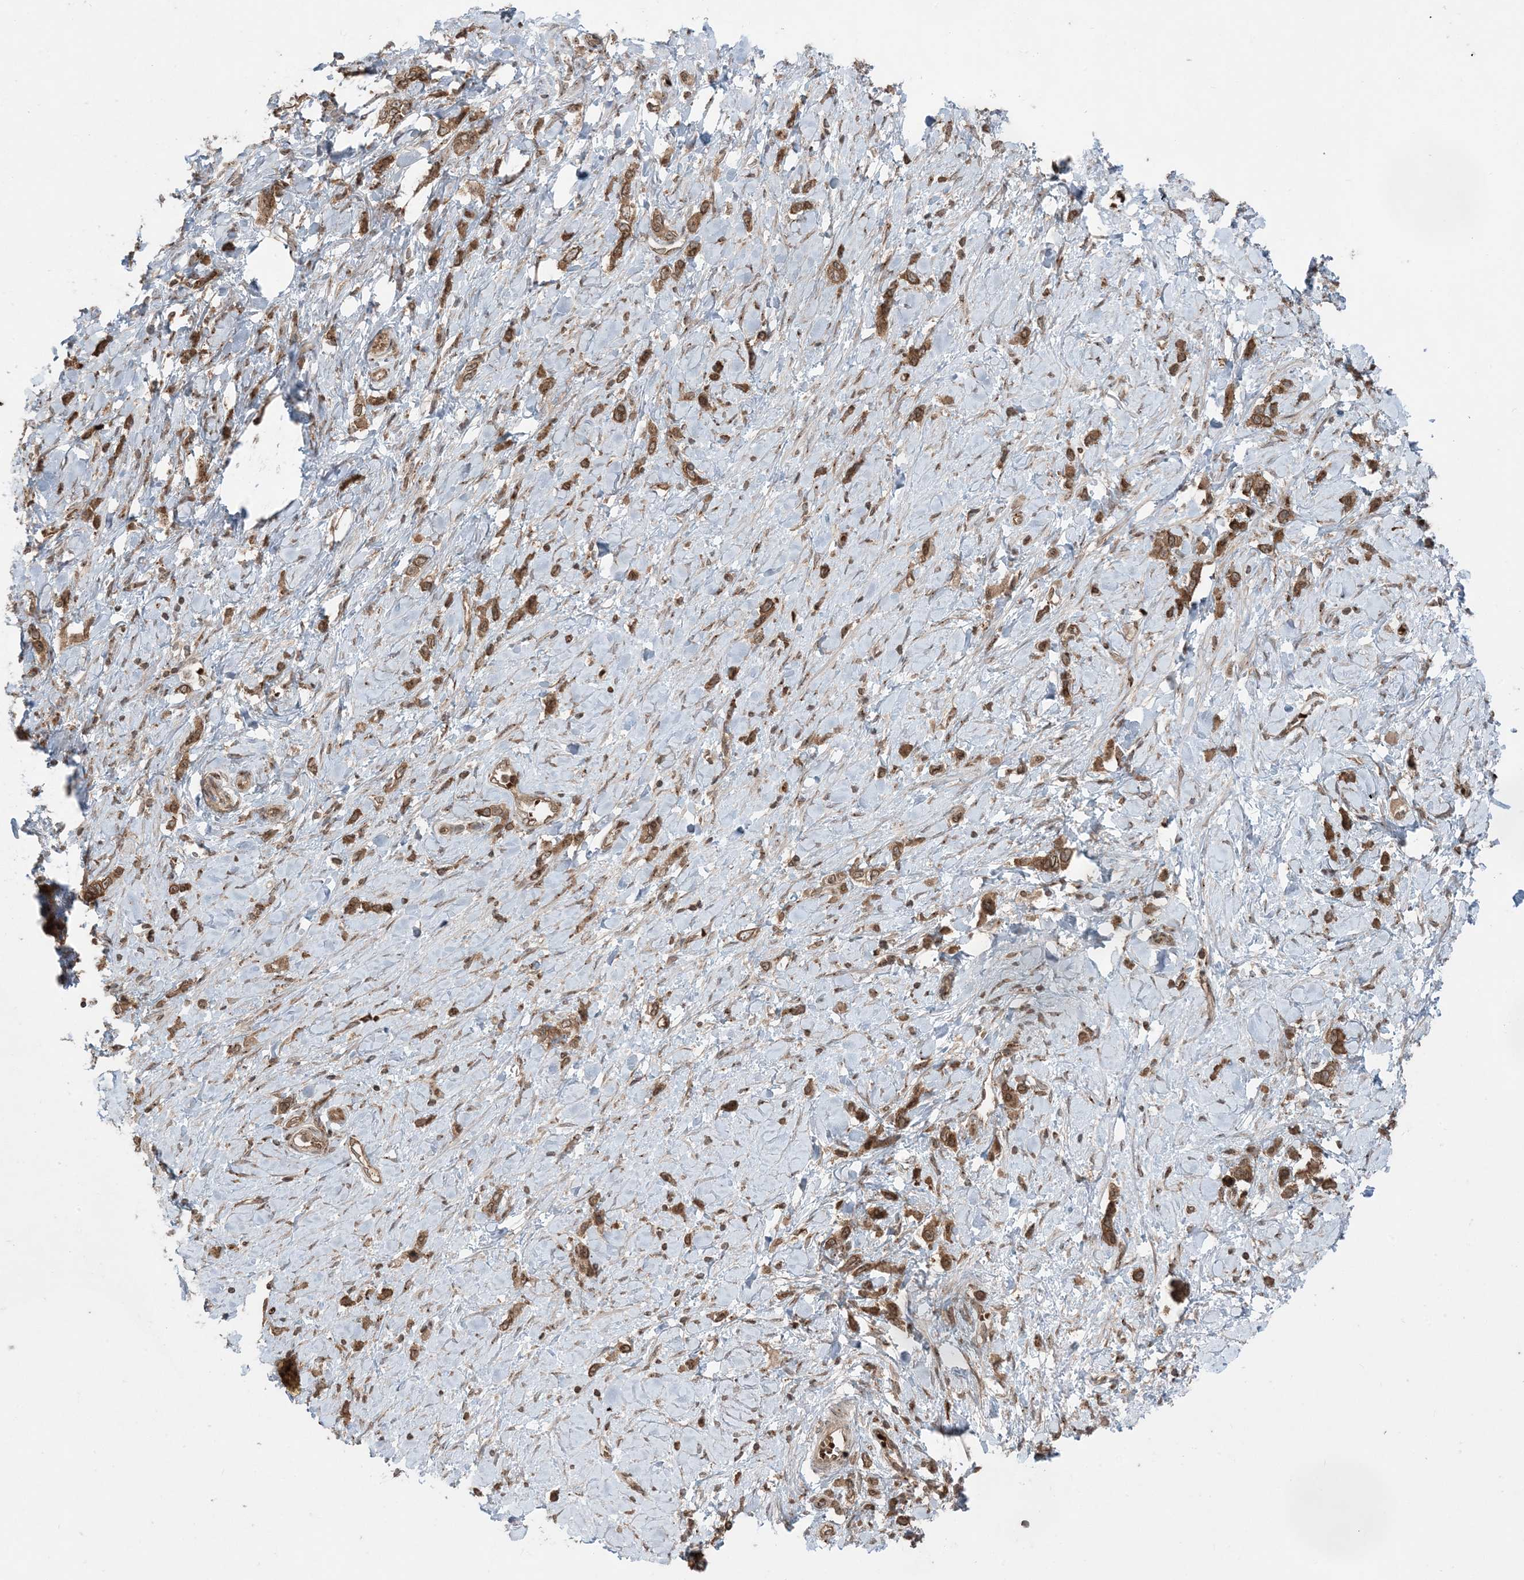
{"staining": {"intensity": "strong", "quantity": ">75%", "location": "cytoplasmic/membranous"}, "tissue": "stomach cancer", "cell_type": "Tumor cells", "image_type": "cancer", "snomed": [{"axis": "morphology", "description": "Normal tissue, NOS"}, {"axis": "morphology", "description": "Adenocarcinoma, NOS"}, {"axis": "topography", "description": "Stomach, upper"}, {"axis": "topography", "description": "Stomach"}], "caption": "Immunohistochemistry (DAB (3,3'-diaminobenzidine)) staining of stomach cancer displays strong cytoplasmic/membranous protein staining in about >75% of tumor cells. The protein of interest is stained brown, and the nuclei are stained in blue (DAB (3,3'-diaminobenzidine) IHC with brightfield microscopy, high magnification).", "gene": "DDX19B", "patient": {"sex": "female", "age": 65}}